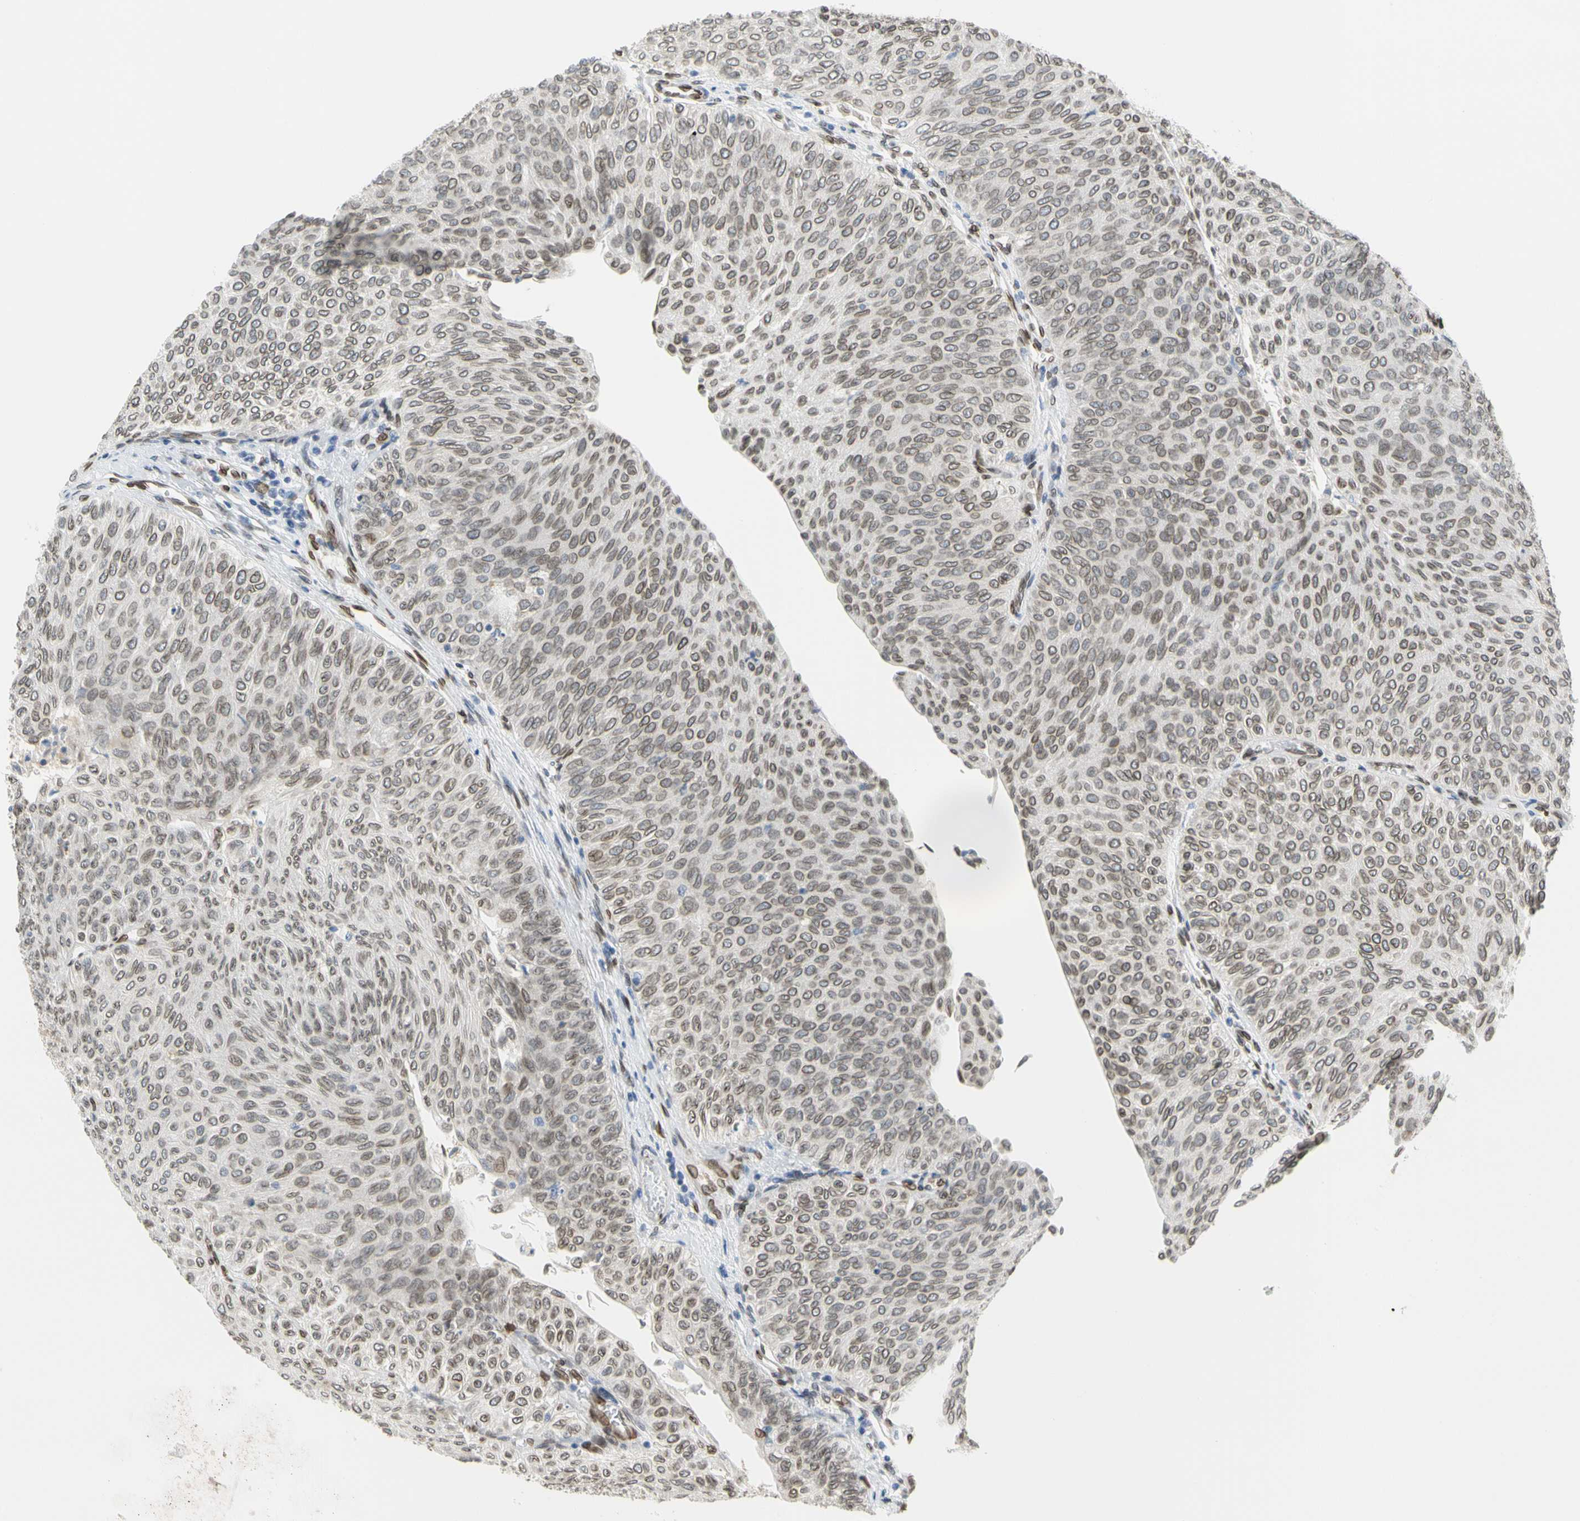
{"staining": {"intensity": "weak", "quantity": "25%-75%", "location": "cytoplasmic/membranous,nuclear"}, "tissue": "urothelial cancer", "cell_type": "Tumor cells", "image_type": "cancer", "snomed": [{"axis": "morphology", "description": "Urothelial carcinoma, Low grade"}, {"axis": "topography", "description": "Urinary bladder"}], "caption": "Protein expression analysis of urothelial cancer exhibits weak cytoplasmic/membranous and nuclear staining in about 25%-75% of tumor cells.", "gene": "SUN1", "patient": {"sex": "male", "age": 78}}